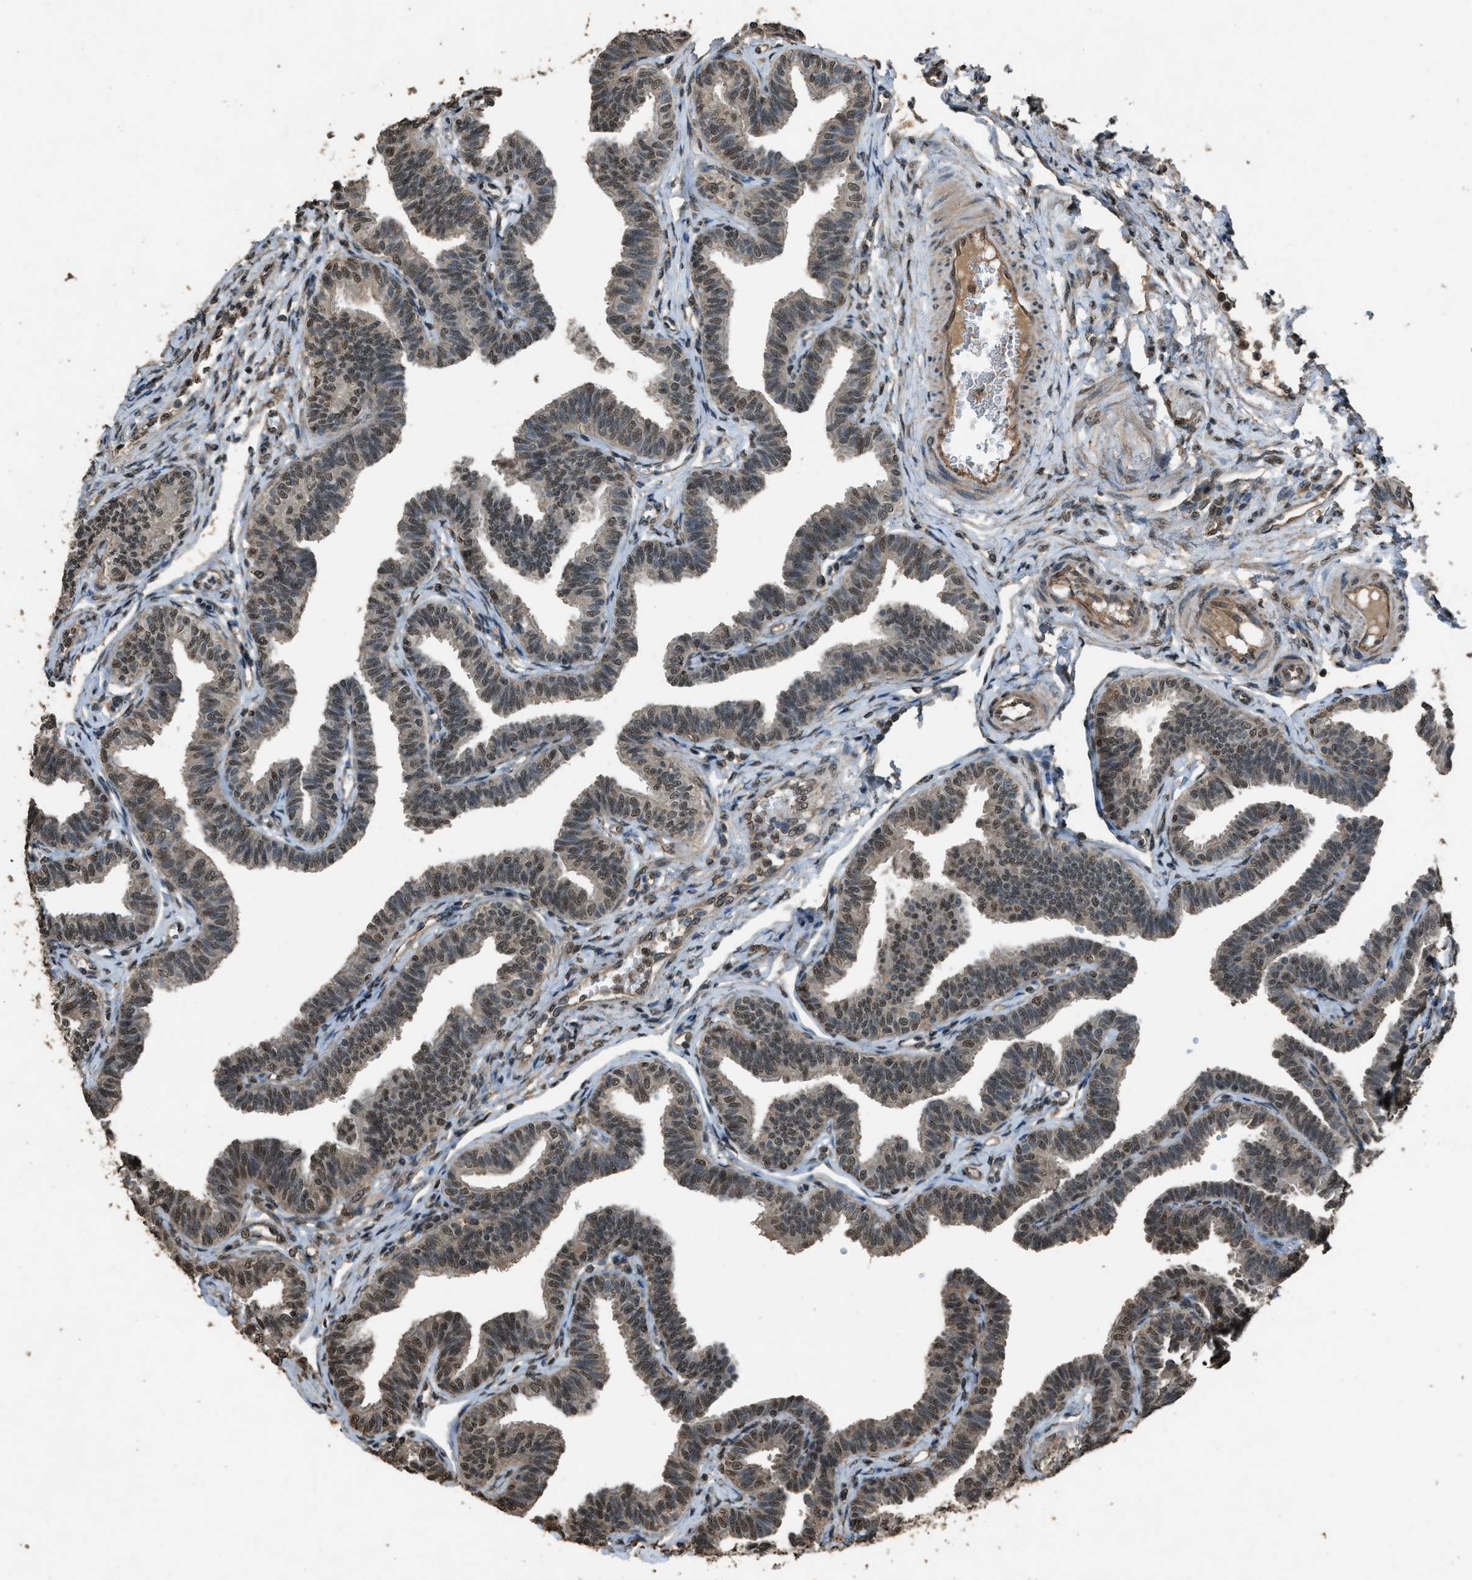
{"staining": {"intensity": "moderate", "quantity": ">75%", "location": "nuclear"}, "tissue": "fallopian tube", "cell_type": "Glandular cells", "image_type": "normal", "snomed": [{"axis": "morphology", "description": "Normal tissue, NOS"}, {"axis": "topography", "description": "Fallopian tube"}, {"axis": "topography", "description": "Ovary"}], "caption": "Immunohistochemistry (IHC) (DAB) staining of normal human fallopian tube exhibits moderate nuclear protein expression in about >75% of glandular cells. Ihc stains the protein of interest in brown and the nuclei are stained blue.", "gene": "SERTAD2", "patient": {"sex": "female", "age": 23}}